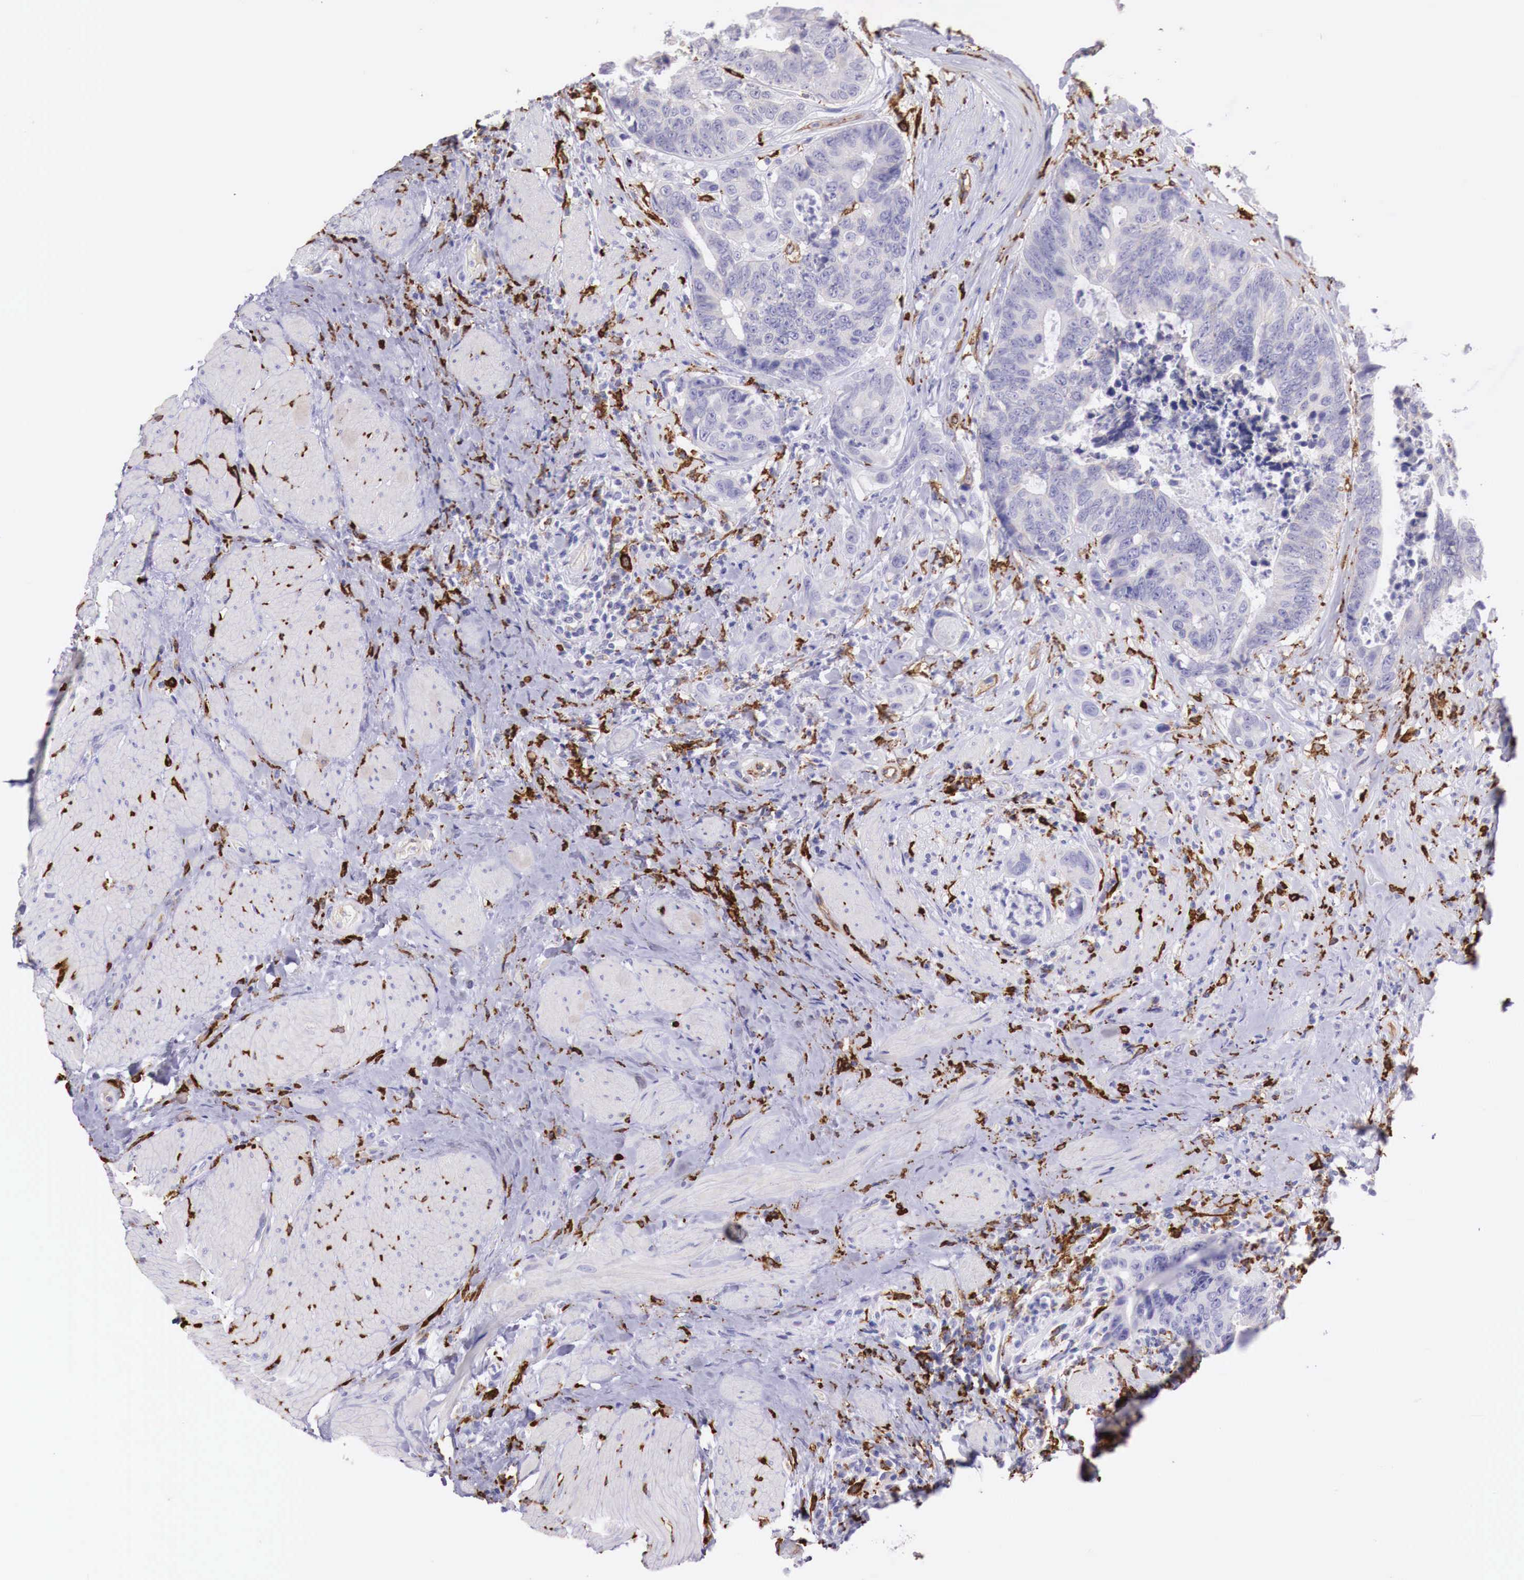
{"staining": {"intensity": "negative", "quantity": "none", "location": "none"}, "tissue": "colorectal cancer", "cell_type": "Tumor cells", "image_type": "cancer", "snomed": [{"axis": "morphology", "description": "Adenocarcinoma, NOS"}, {"axis": "topography", "description": "Rectum"}], "caption": "Tumor cells show no significant expression in adenocarcinoma (colorectal).", "gene": "MSR1", "patient": {"sex": "female", "age": 65}}